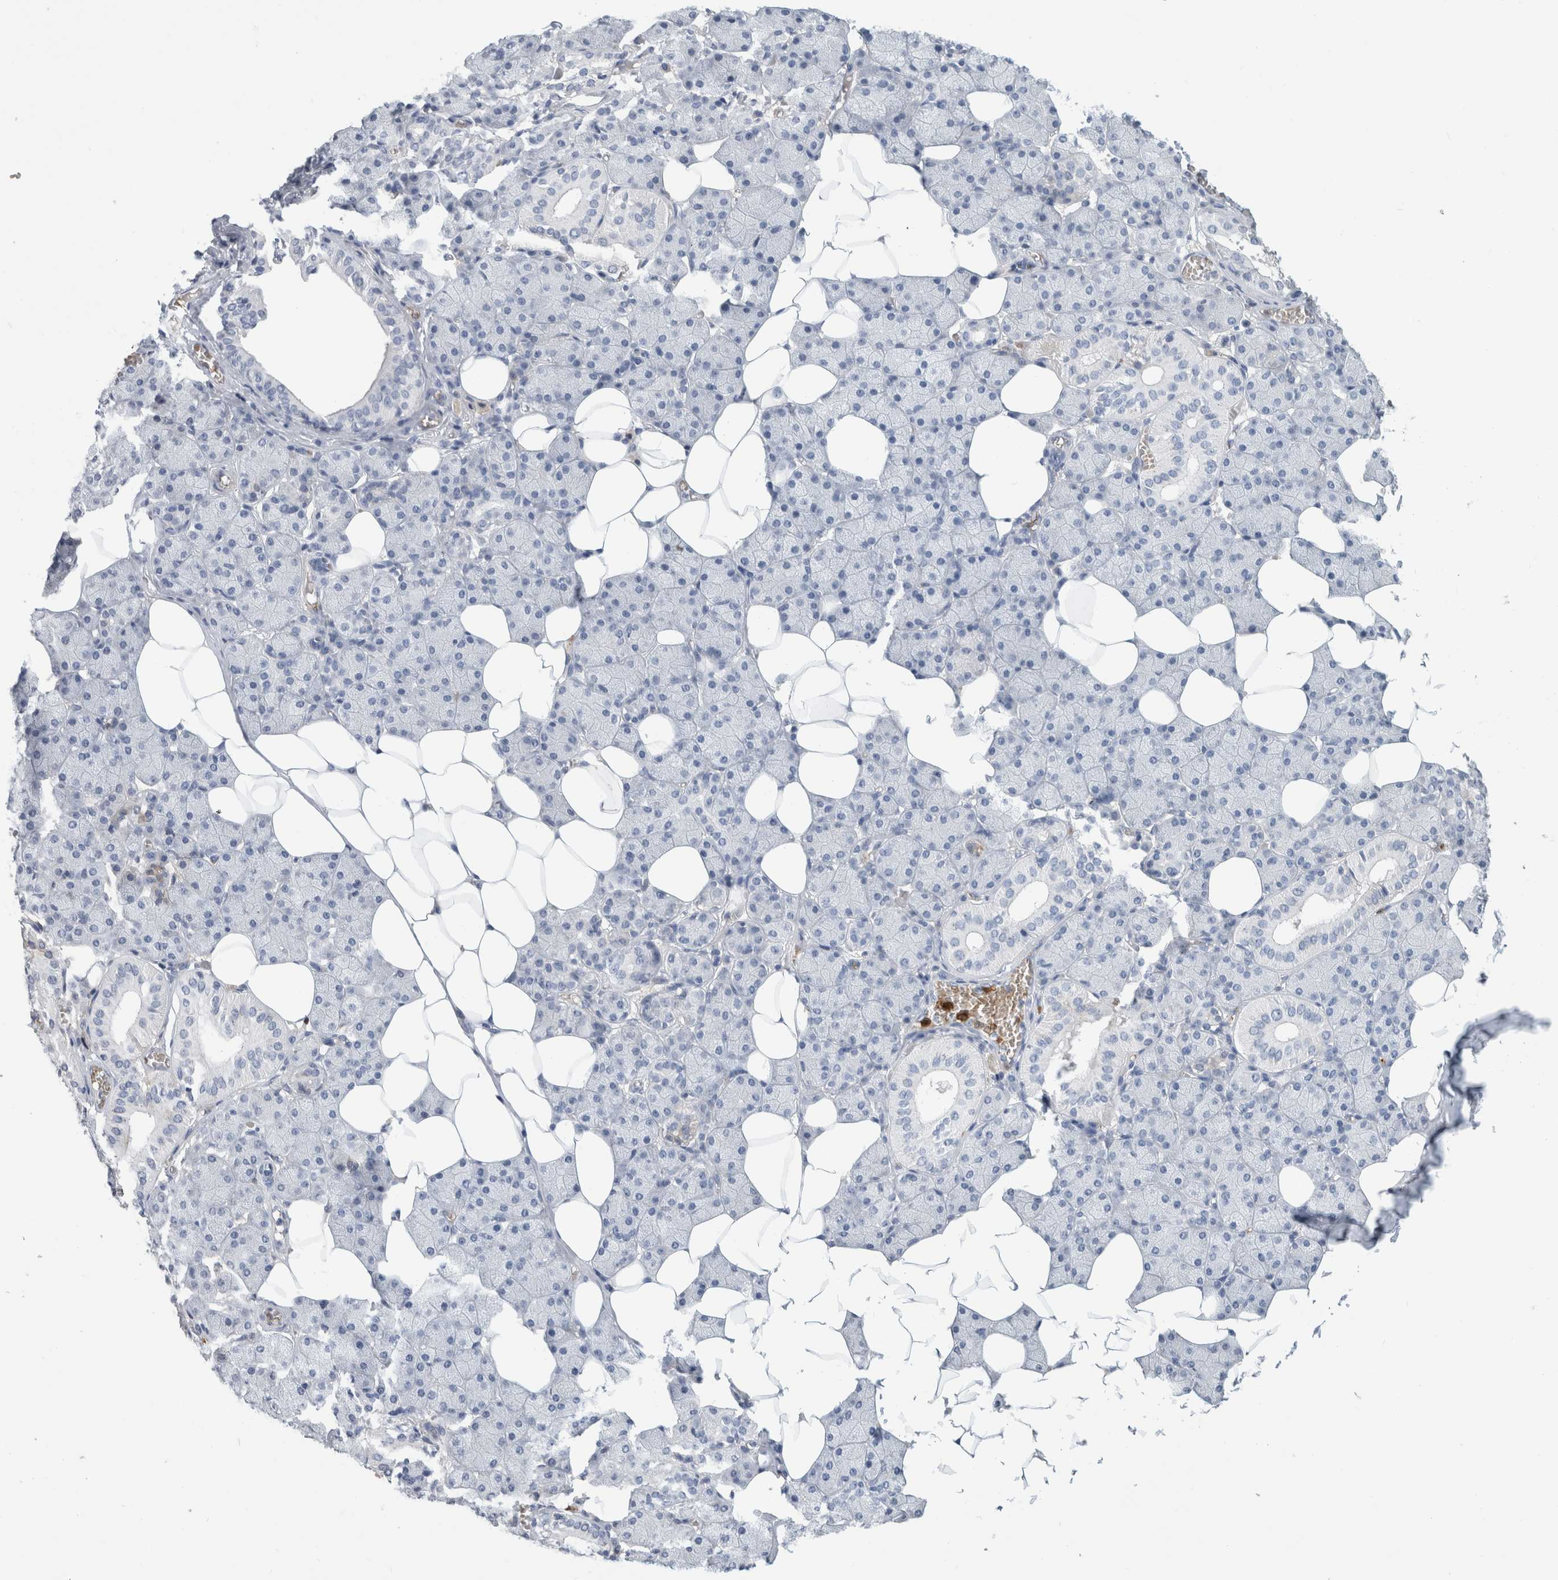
{"staining": {"intensity": "negative", "quantity": "none", "location": "none"}, "tissue": "salivary gland", "cell_type": "Glandular cells", "image_type": "normal", "snomed": [{"axis": "morphology", "description": "Normal tissue, NOS"}, {"axis": "topography", "description": "Salivary gland"}], "caption": "Protein analysis of normal salivary gland exhibits no significant staining in glandular cells. (DAB (3,3'-diaminobenzidine) immunohistochemistry visualized using brightfield microscopy, high magnification).", "gene": "CA1", "patient": {"sex": "female", "age": 33}}